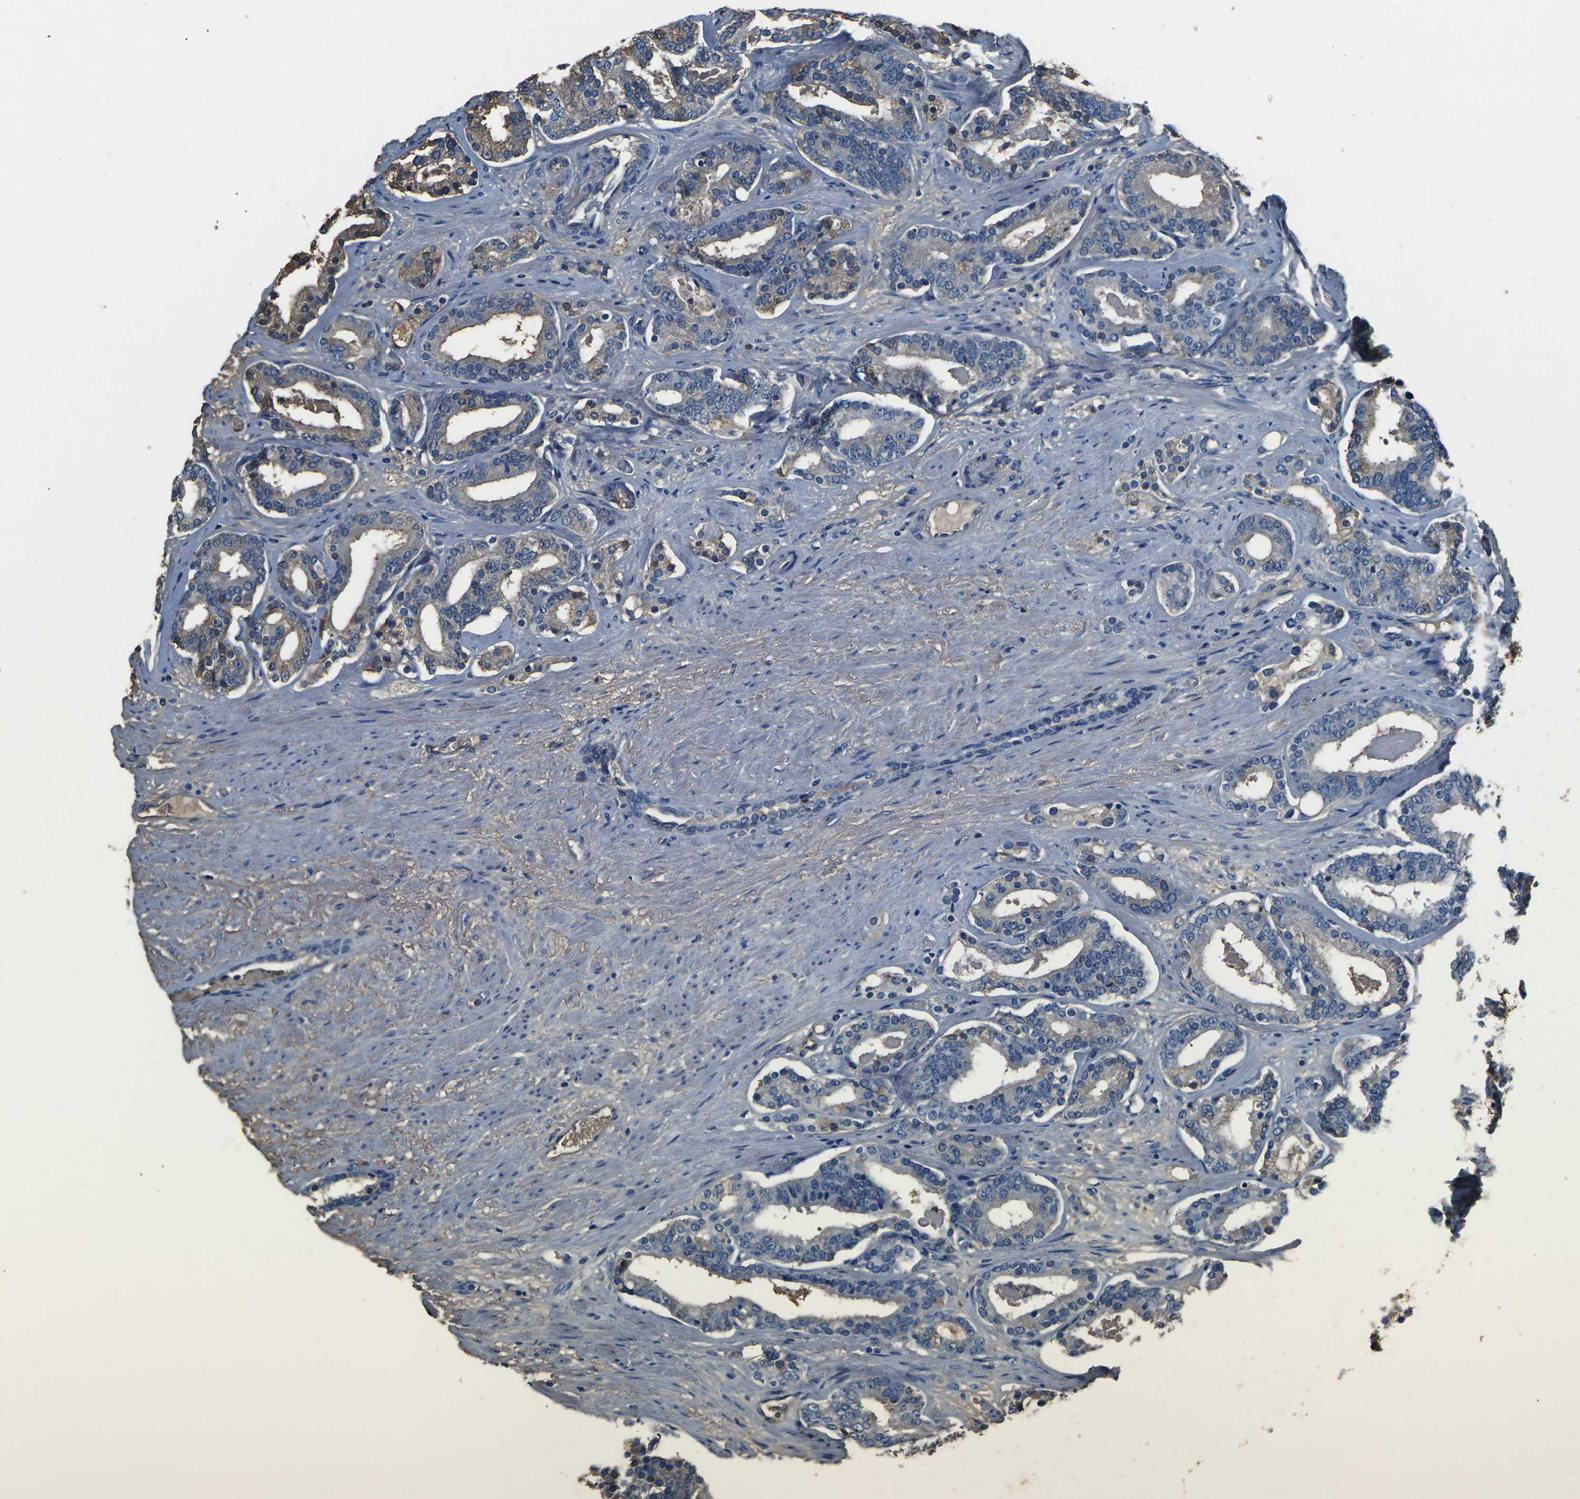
{"staining": {"intensity": "moderate", "quantity": "<25%", "location": "cytoplasmic/membranous"}, "tissue": "prostate cancer", "cell_type": "Tumor cells", "image_type": "cancer", "snomed": [{"axis": "morphology", "description": "Adenocarcinoma, Low grade"}, {"axis": "topography", "description": "Prostate"}], "caption": "Human prostate low-grade adenocarcinoma stained with a protein marker reveals moderate staining in tumor cells.", "gene": "LEP", "patient": {"sex": "male", "age": 63}}